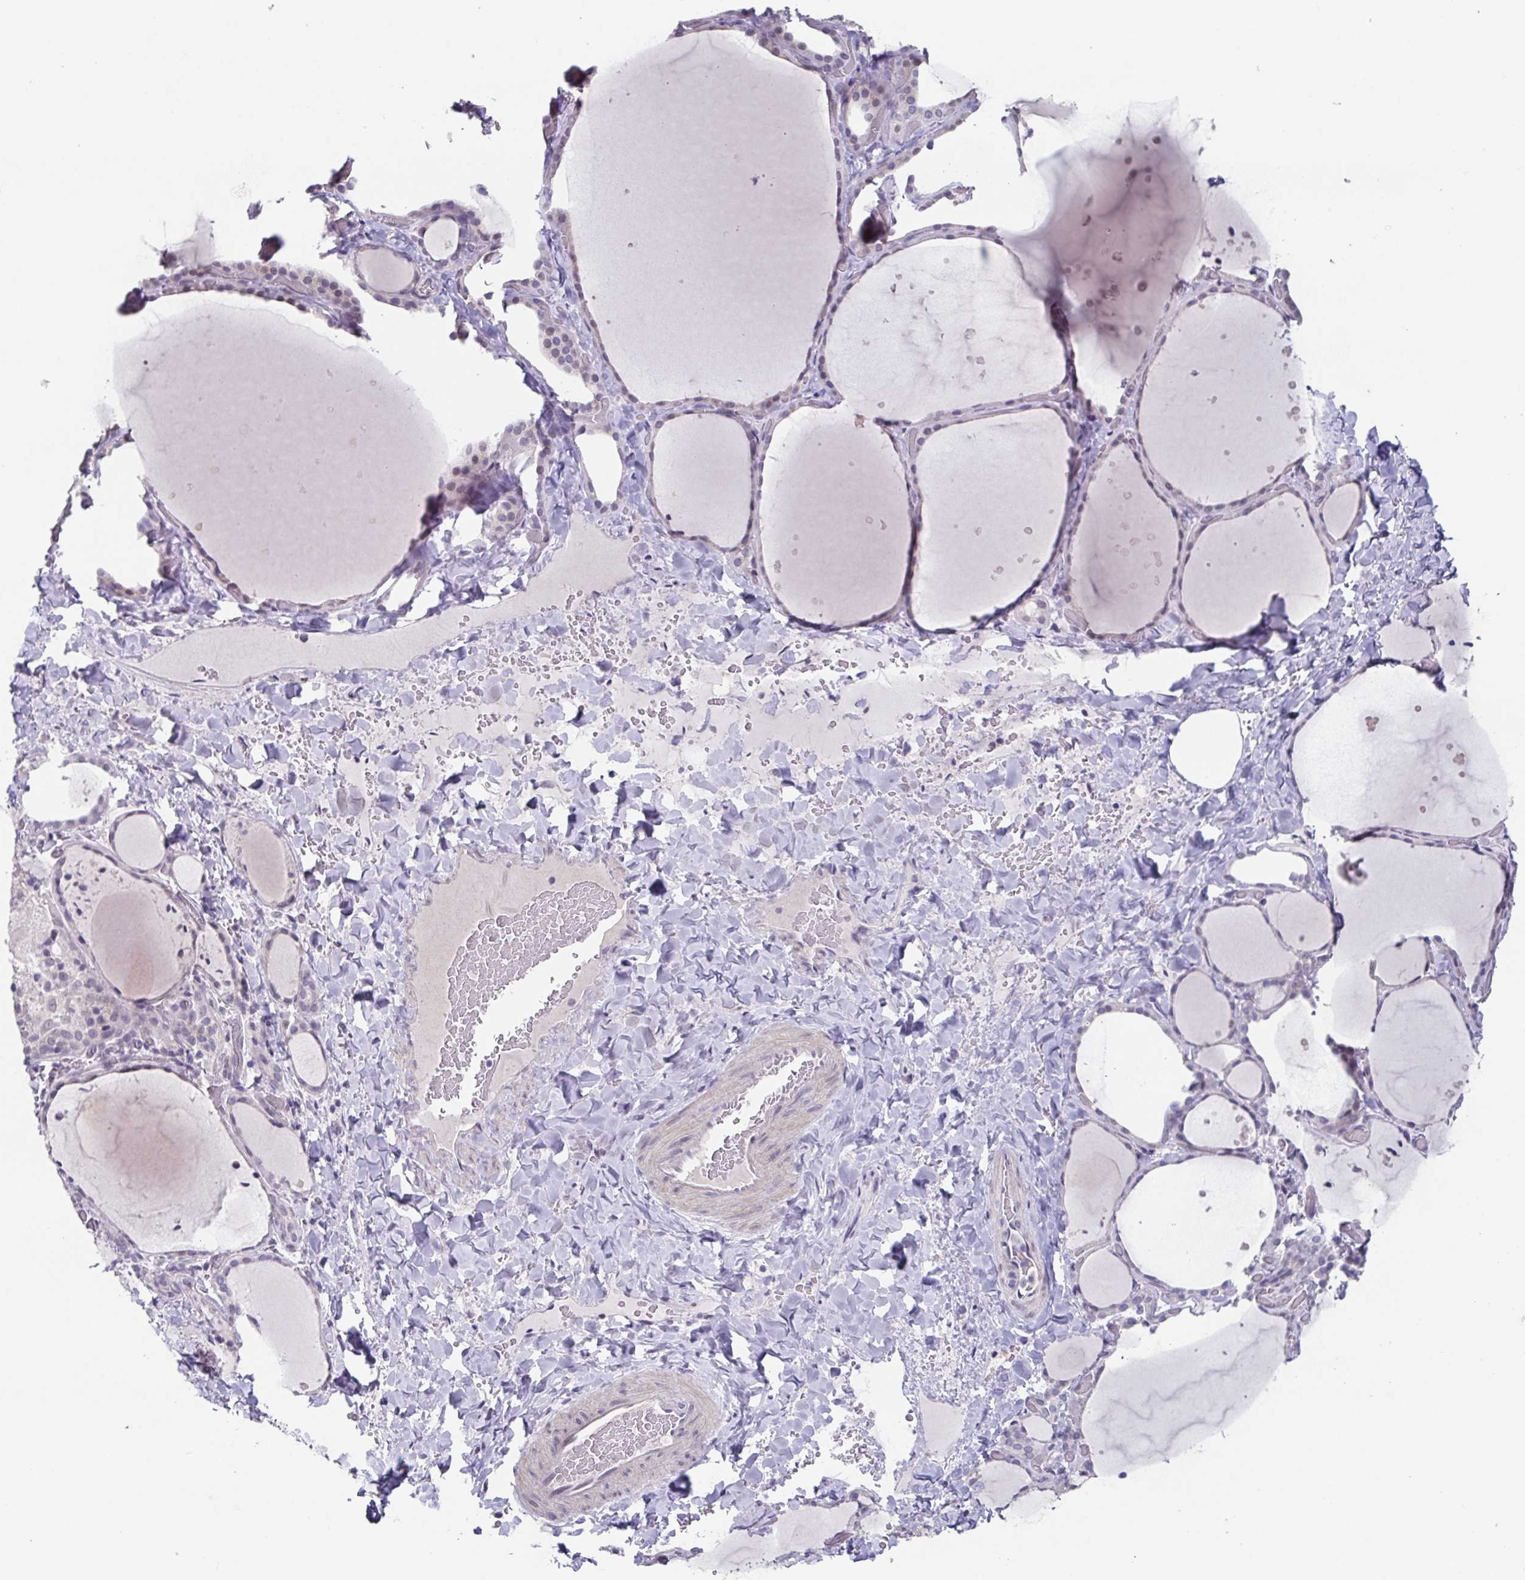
{"staining": {"intensity": "negative", "quantity": "none", "location": "none"}, "tissue": "thyroid gland", "cell_type": "Glandular cells", "image_type": "normal", "snomed": [{"axis": "morphology", "description": "Normal tissue, NOS"}, {"axis": "topography", "description": "Thyroid gland"}], "caption": "IHC photomicrograph of benign human thyroid gland stained for a protein (brown), which exhibits no positivity in glandular cells.", "gene": "GHRL", "patient": {"sex": "female", "age": 36}}